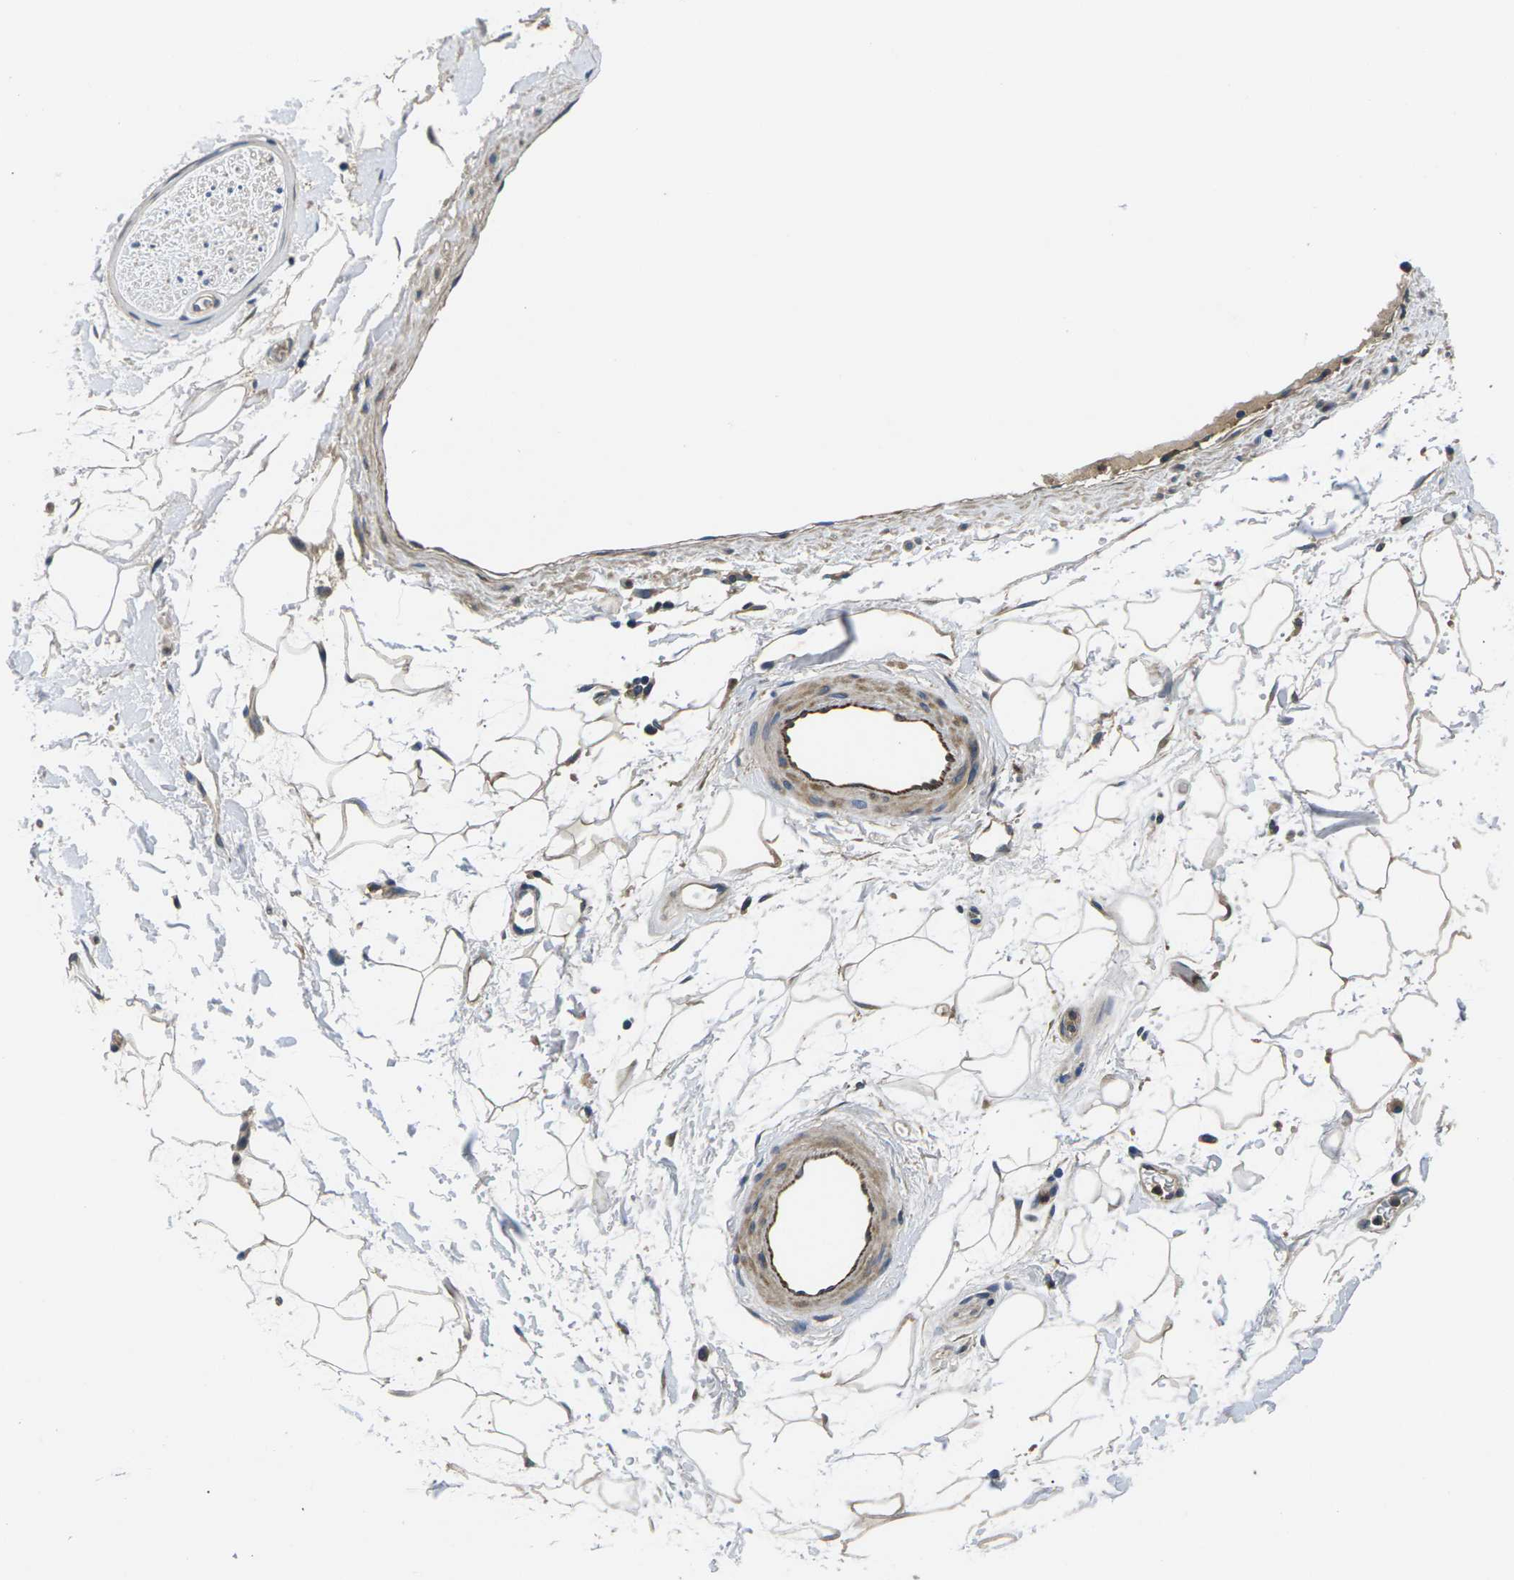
{"staining": {"intensity": "moderate", "quantity": "25%-75%", "location": "cytoplasmic/membranous"}, "tissue": "adipose tissue", "cell_type": "Adipocytes", "image_type": "normal", "snomed": [{"axis": "morphology", "description": "Normal tissue, NOS"}, {"axis": "topography", "description": "Soft tissue"}], "caption": "The immunohistochemical stain labels moderate cytoplasmic/membranous staining in adipocytes of benign adipose tissue. The staining was performed using DAB (3,3'-diaminobenzidine), with brown indicating positive protein expression. Nuclei are stained blue with hematoxylin.", "gene": "PLCE1", "patient": {"sex": "male", "age": 72}}